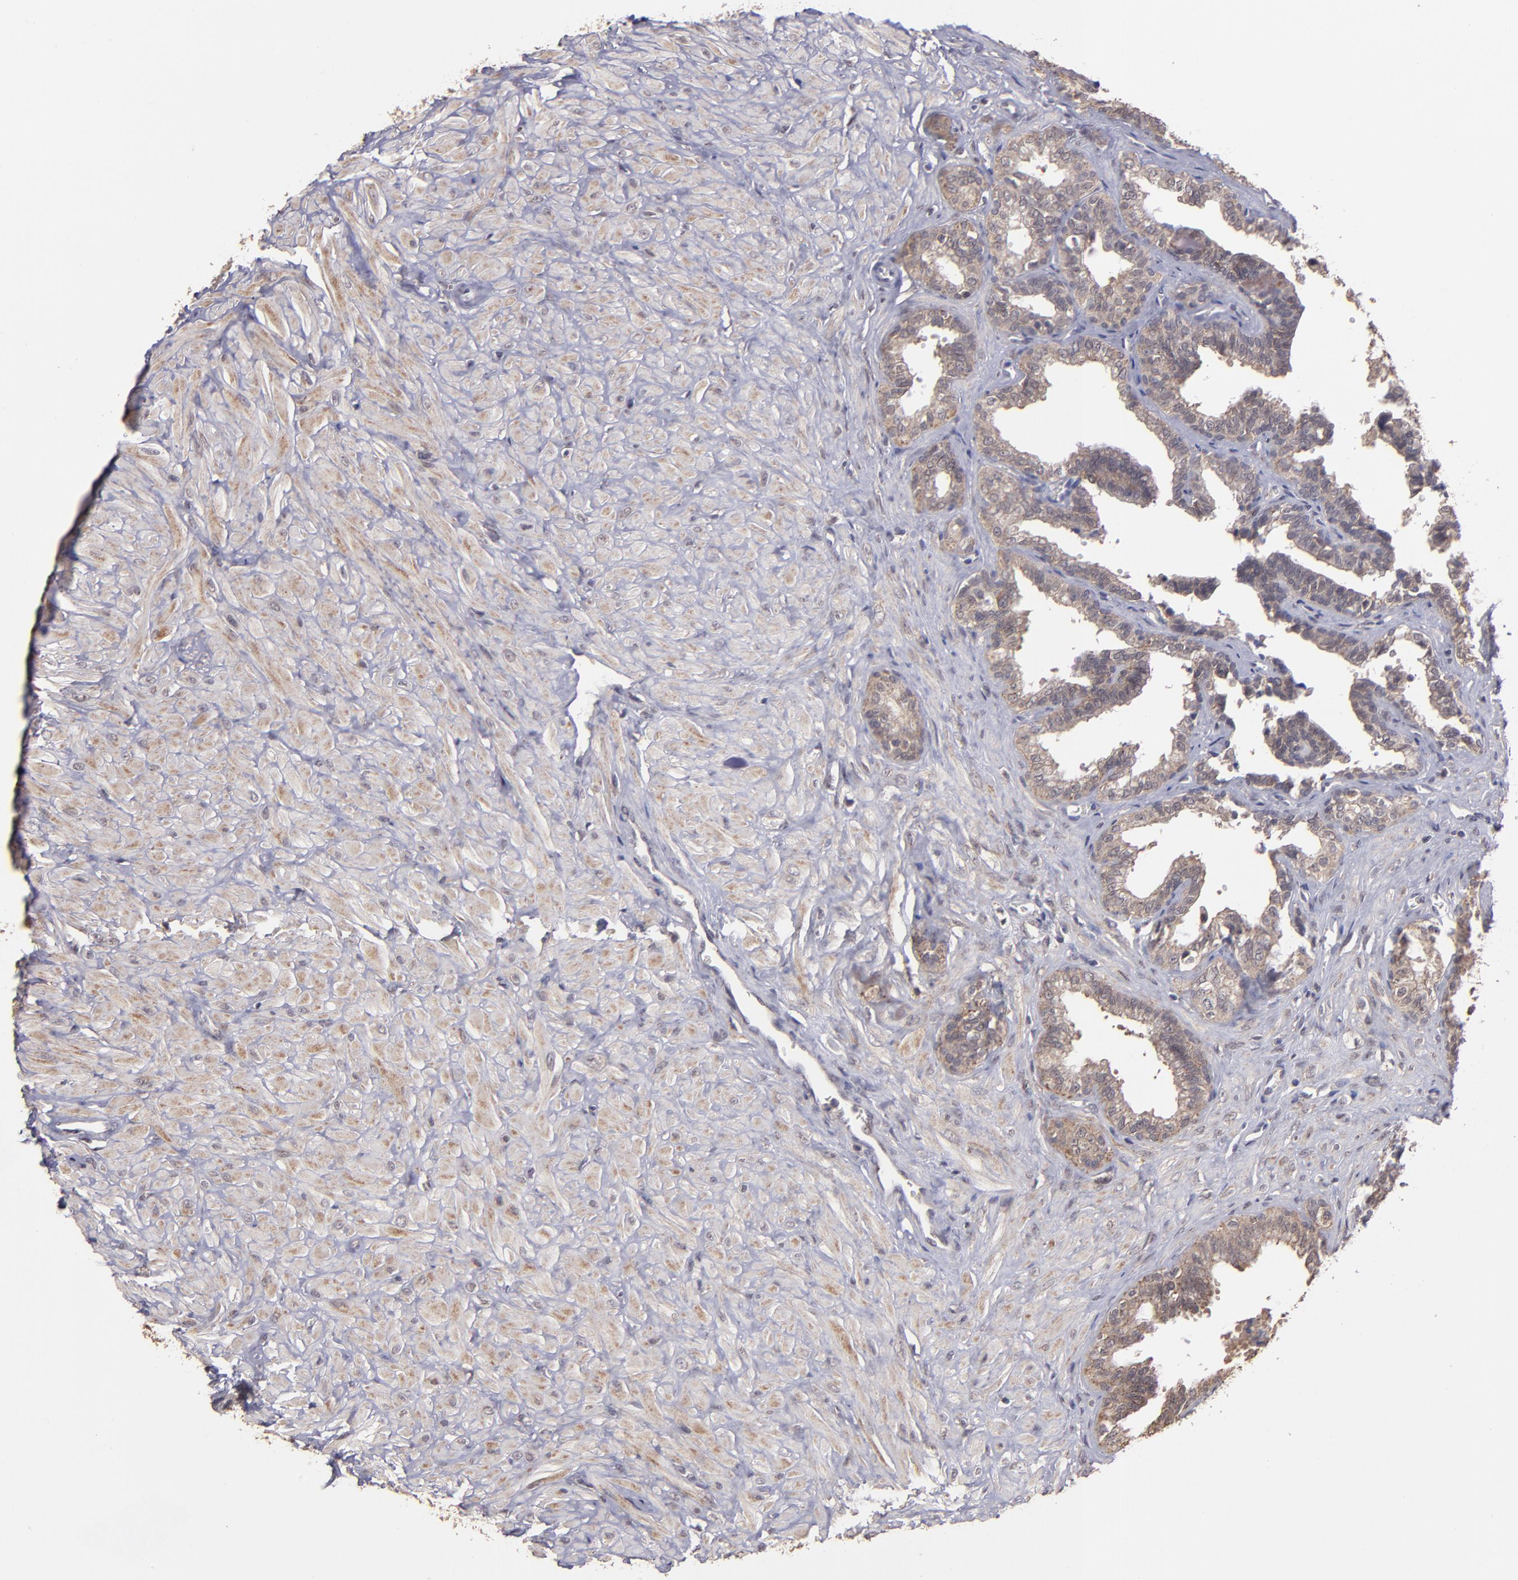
{"staining": {"intensity": "weak", "quantity": ">75%", "location": "cytoplasmic/membranous"}, "tissue": "seminal vesicle", "cell_type": "Glandular cells", "image_type": "normal", "snomed": [{"axis": "morphology", "description": "Normal tissue, NOS"}, {"axis": "topography", "description": "Seminal veicle"}], "caption": "Immunohistochemical staining of benign human seminal vesicle reveals >75% levels of weak cytoplasmic/membranous protein positivity in about >75% of glandular cells.", "gene": "SIPA1L1", "patient": {"sex": "male", "age": 26}}